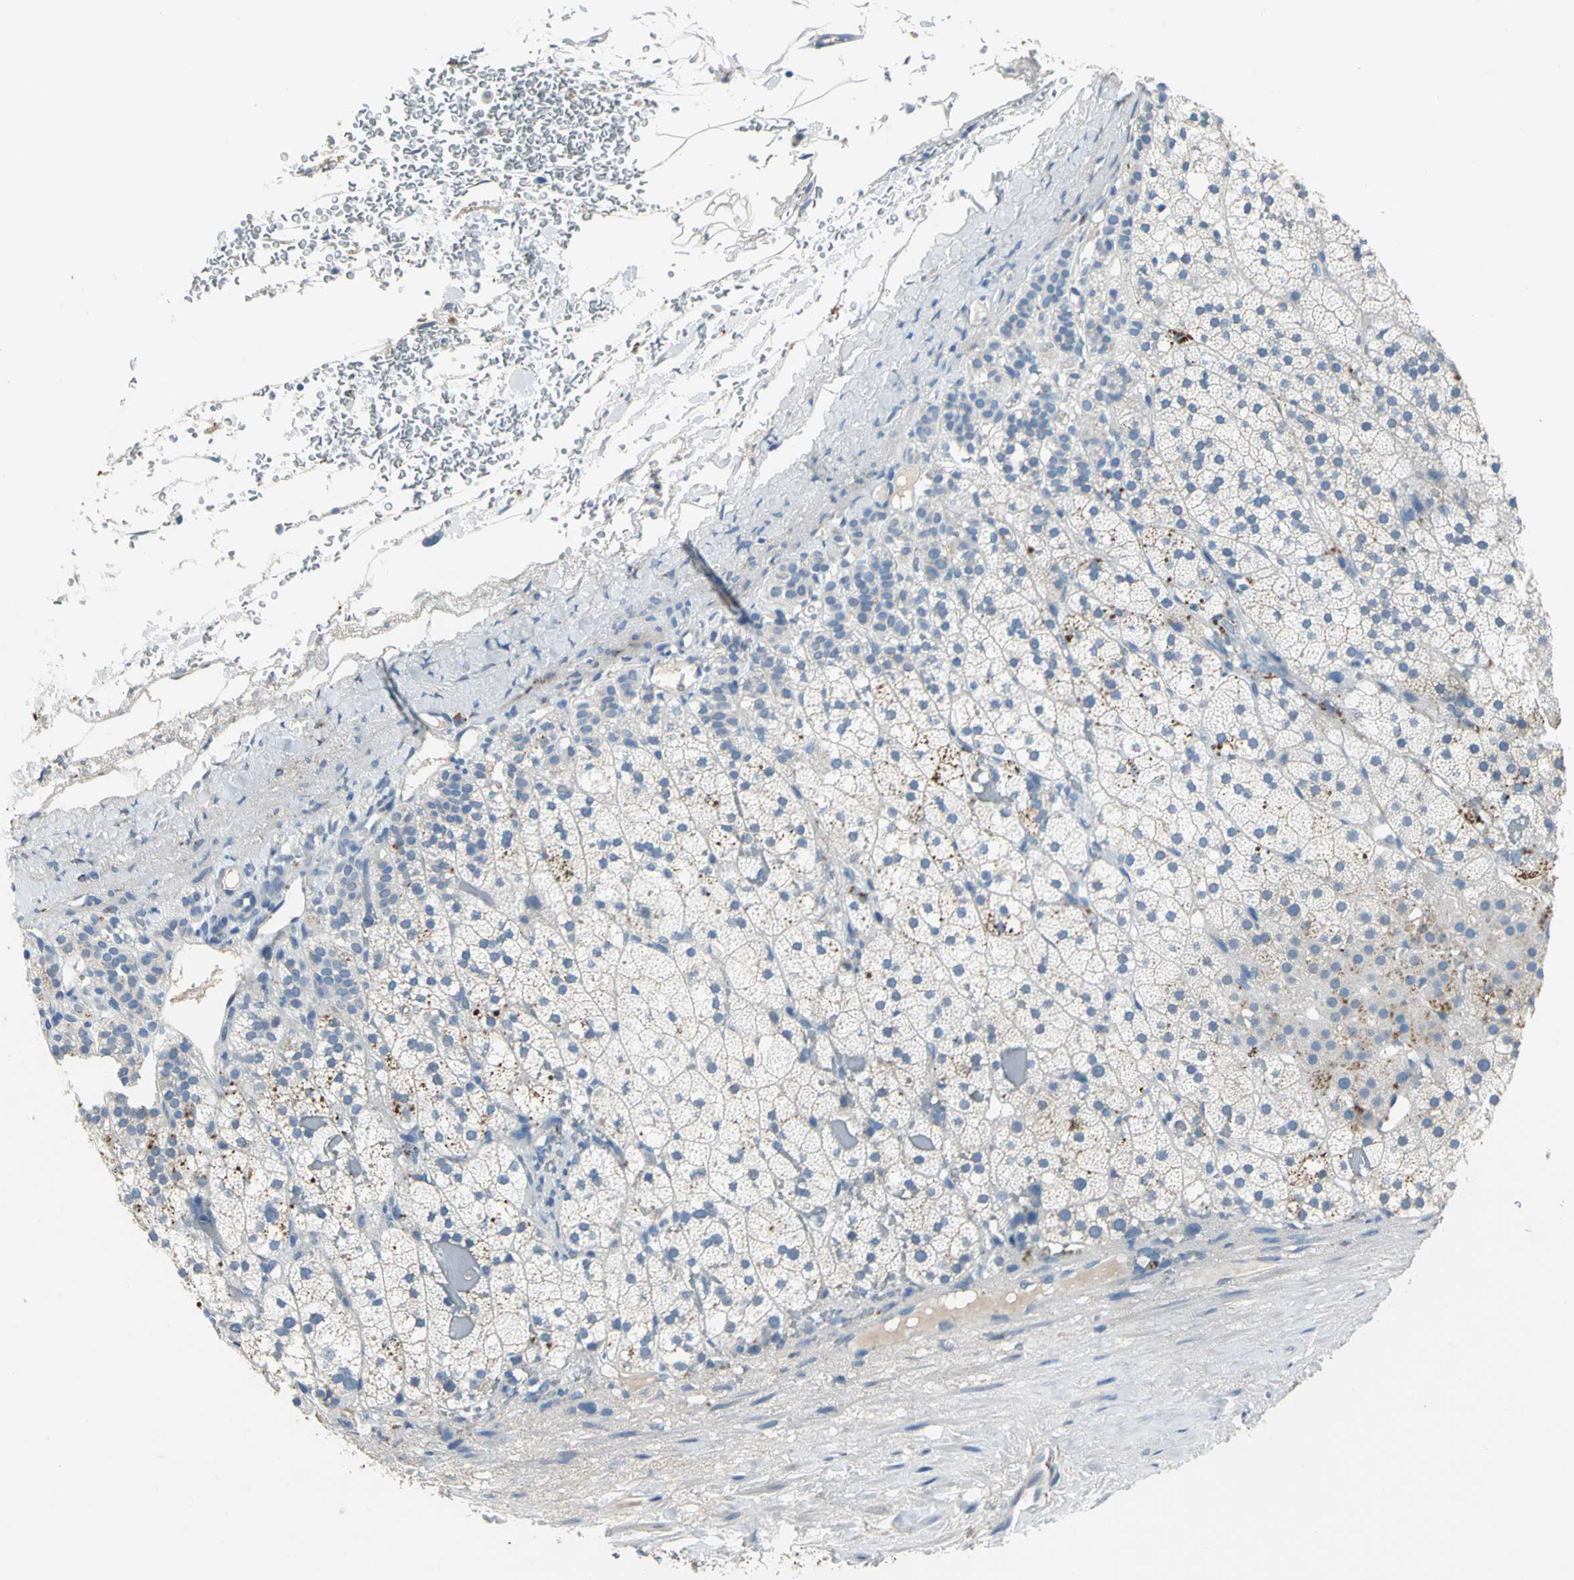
{"staining": {"intensity": "moderate", "quantity": "<25%", "location": "cytoplasmic/membranous"}, "tissue": "adrenal gland", "cell_type": "Glandular cells", "image_type": "normal", "snomed": [{"axis": "morphology", "description": "Normal tissue, NOS"}, {"axis": "topography", "description": "Adrenal gland"}], "caption": "DAB (3,3'-diaminobenzidine) immunohistochemical staining of benign human adrenal gland displays moderate cytoplasmic/membranous protein staining in approximately <25% of glandular cells. The staining was performed using DAB (3,3'-diaminobenzidine) to visualize the protein expression in brown, while the nuclei were stained in blue with hematoxylin (Magnification: 20x).", "gene": "PTGDS", "patient": {"sex": "male", "age": 35}}